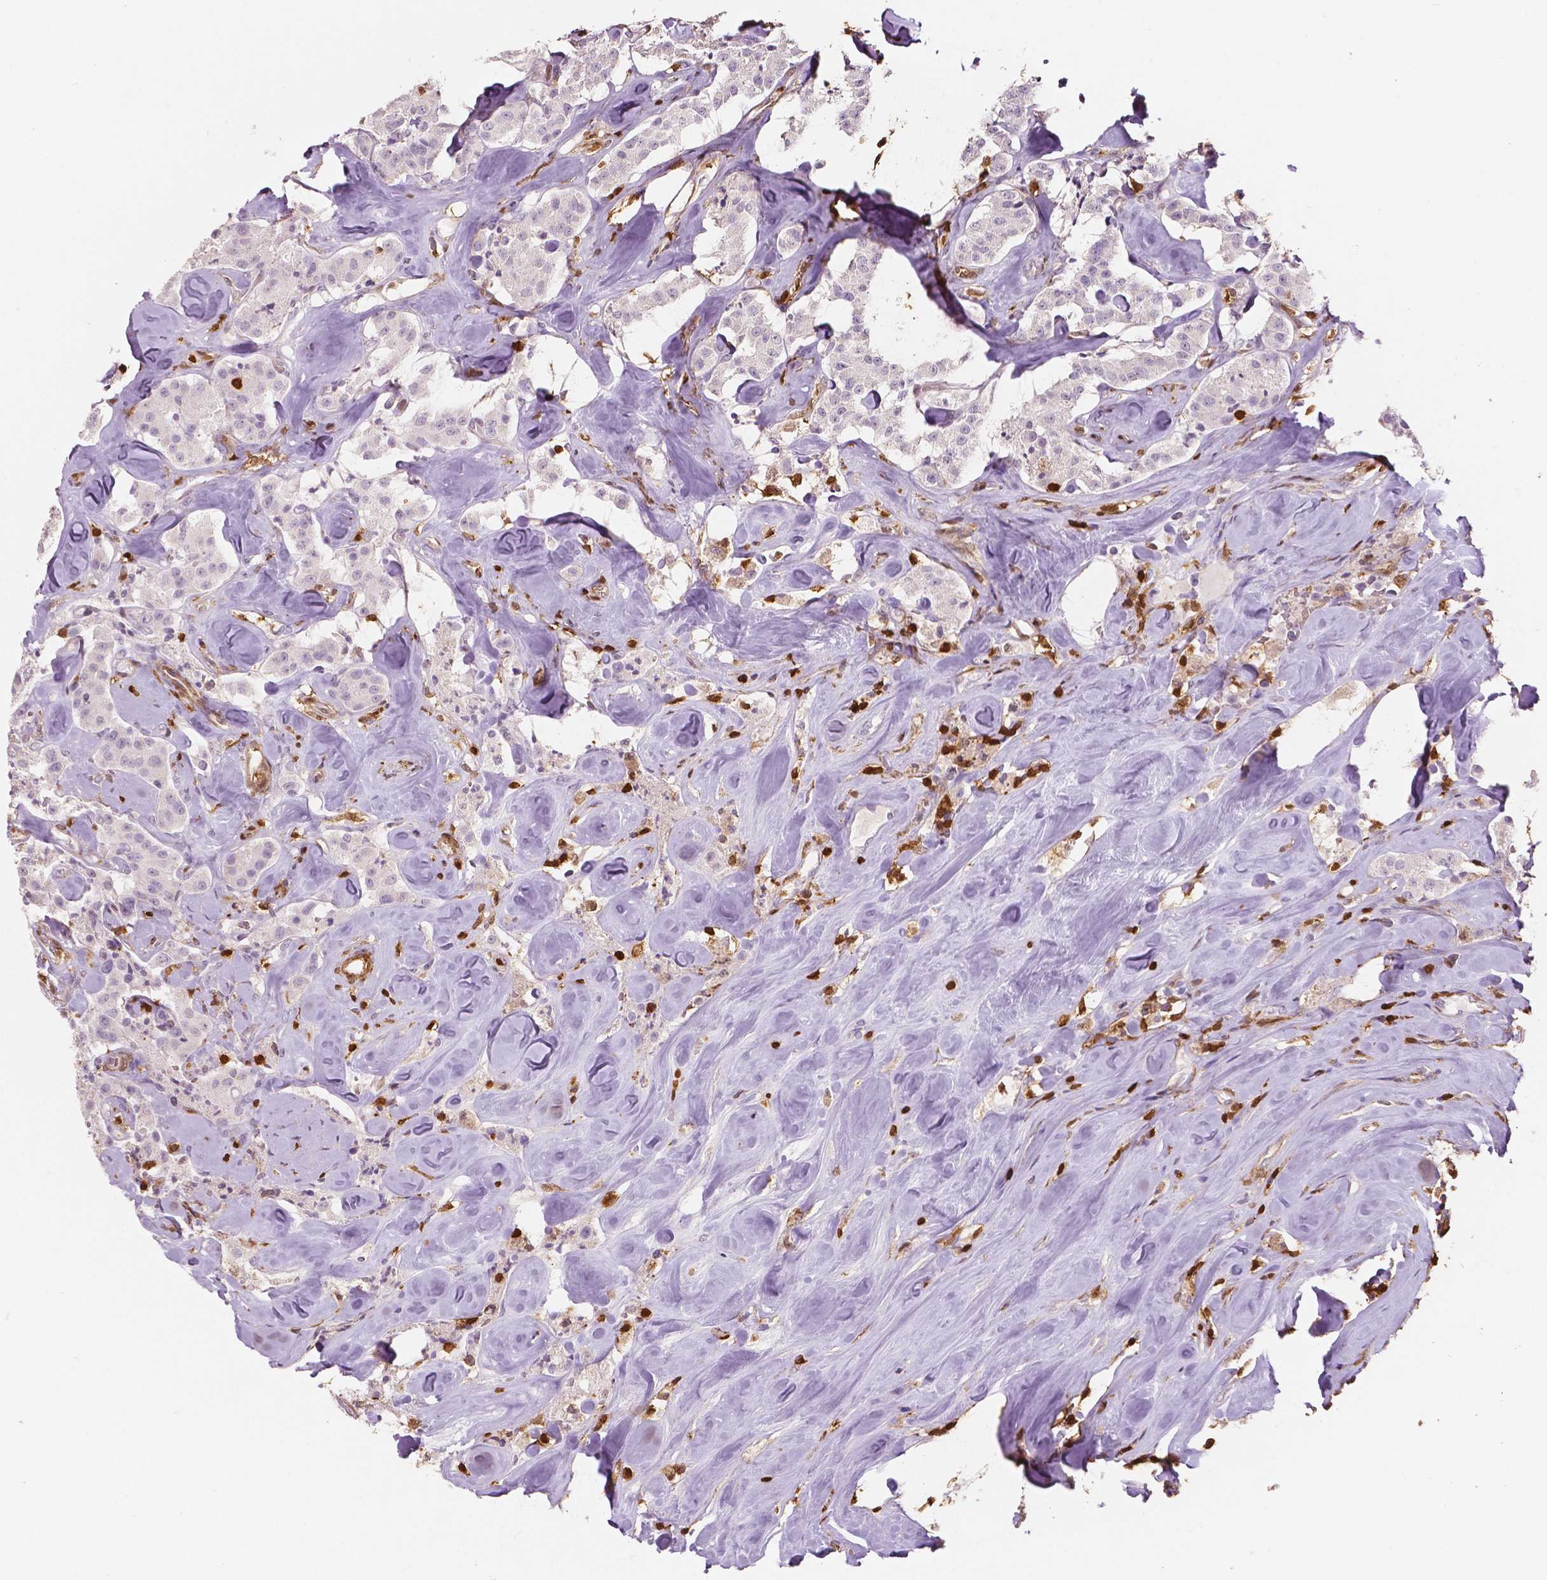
{"staining": {"intensity": "negative", "quantity": "none", "location": "none"}, "tissue": "carcinoid", "cell_type": "Tumor cells", "image_type": "cancer", "snomed": [{"axis": "morphology", "description": "Carcinoid, malignant, NOS"}, {"axis": "topography", "description": "Pancreas"}], "caption": "Immunohistochemical staining of human carcinoid shows no significant positivity in tumor cells.", "gene": "S100A4", "patient": {"sex": "male", "age": 41}}